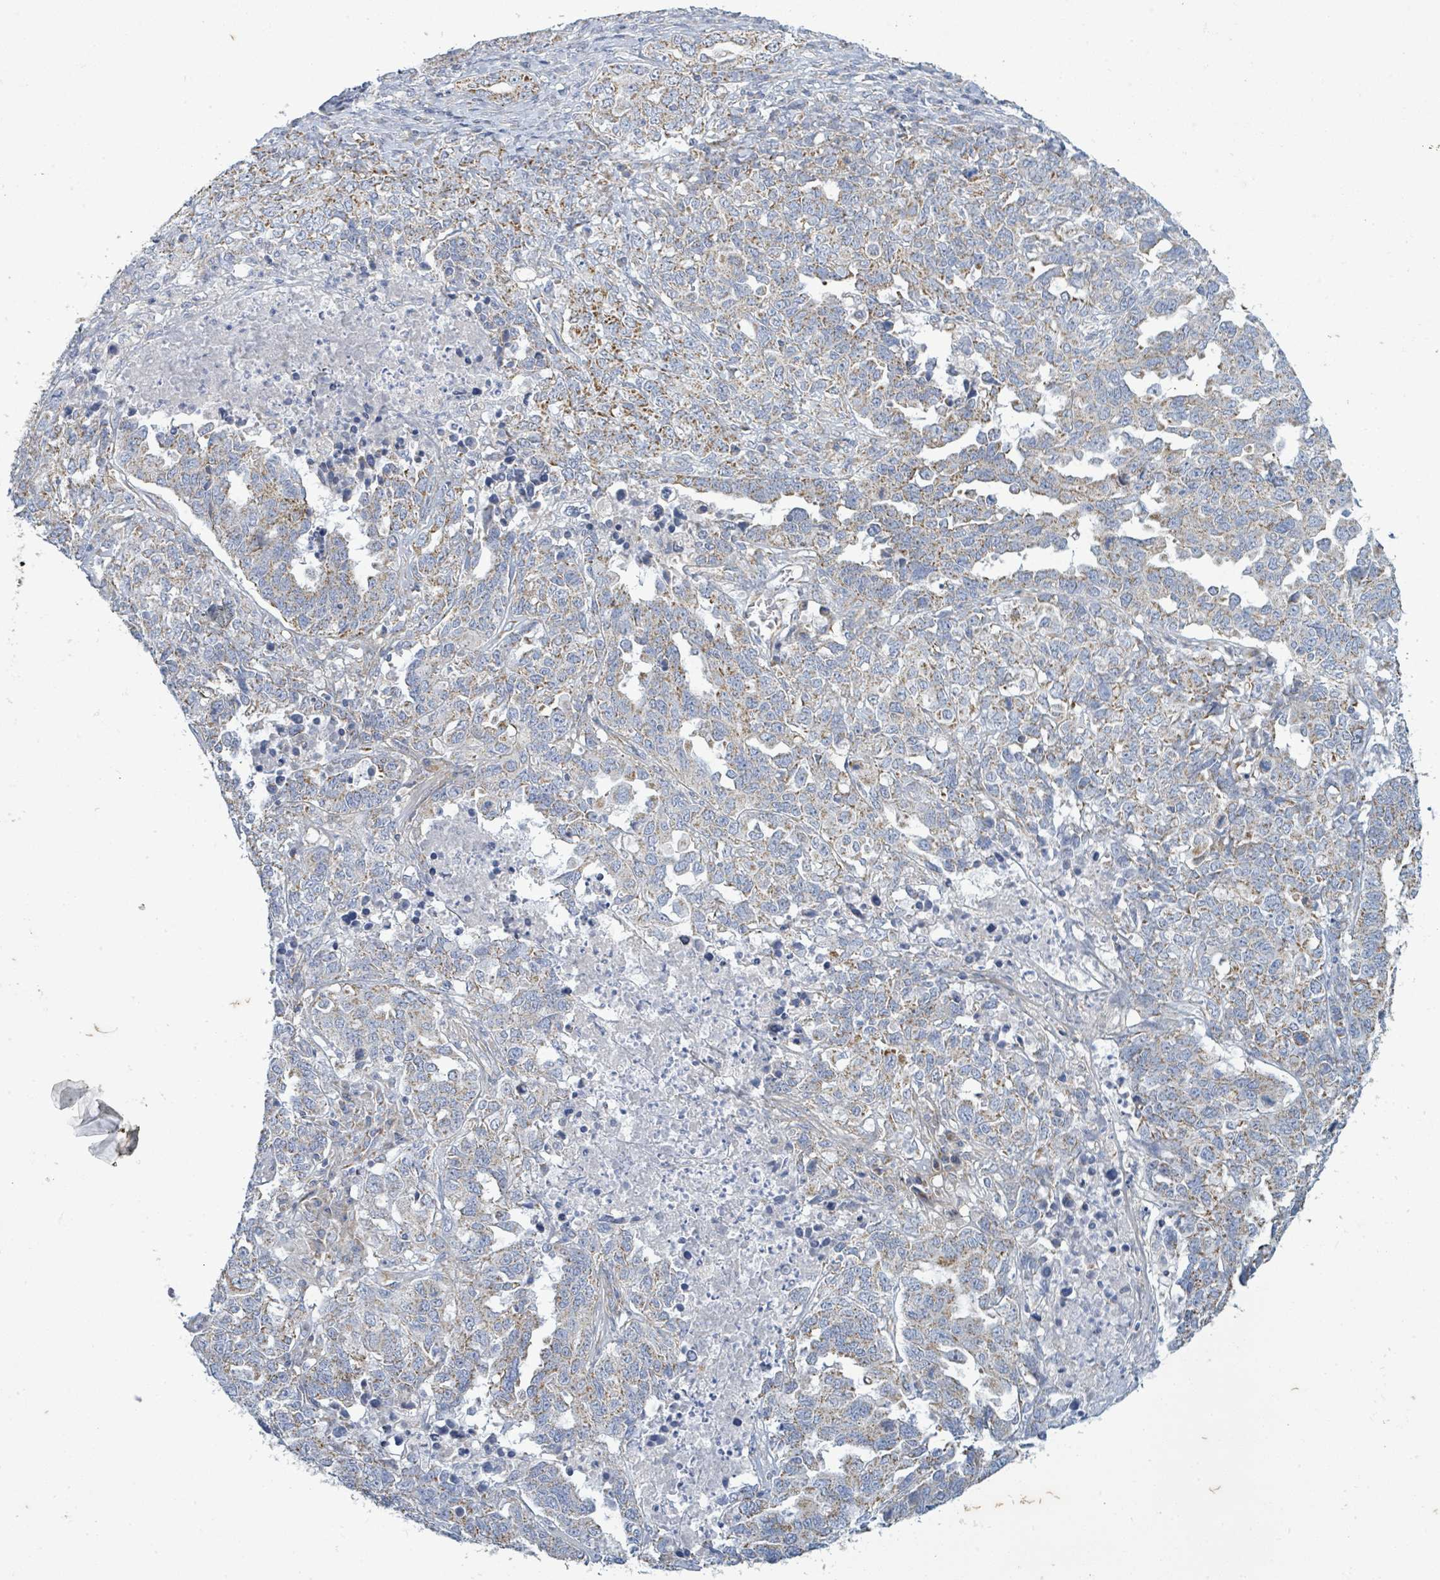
{"staining": {"intensity": "weak", "quantity": ">75%", "location": "cytoplasmic/membranous"}, "tissue": "ovarian cancer", "cell_type": "Tumor cells", "image_type": "cancer", "snomed": [{"axis": "morphology", "description": "Carcinoma, endometroid"}, {"axis": "topography", "description": "Ovary"}], "caption": "Ovarian endometroid carcinoma stained with a brown dye exhibits weak cytoplasmic/membranous positive expression in approximately >75% of tumor cells.", "gene": "ALG12", "patient": {"sex": "female", "age": 62}}